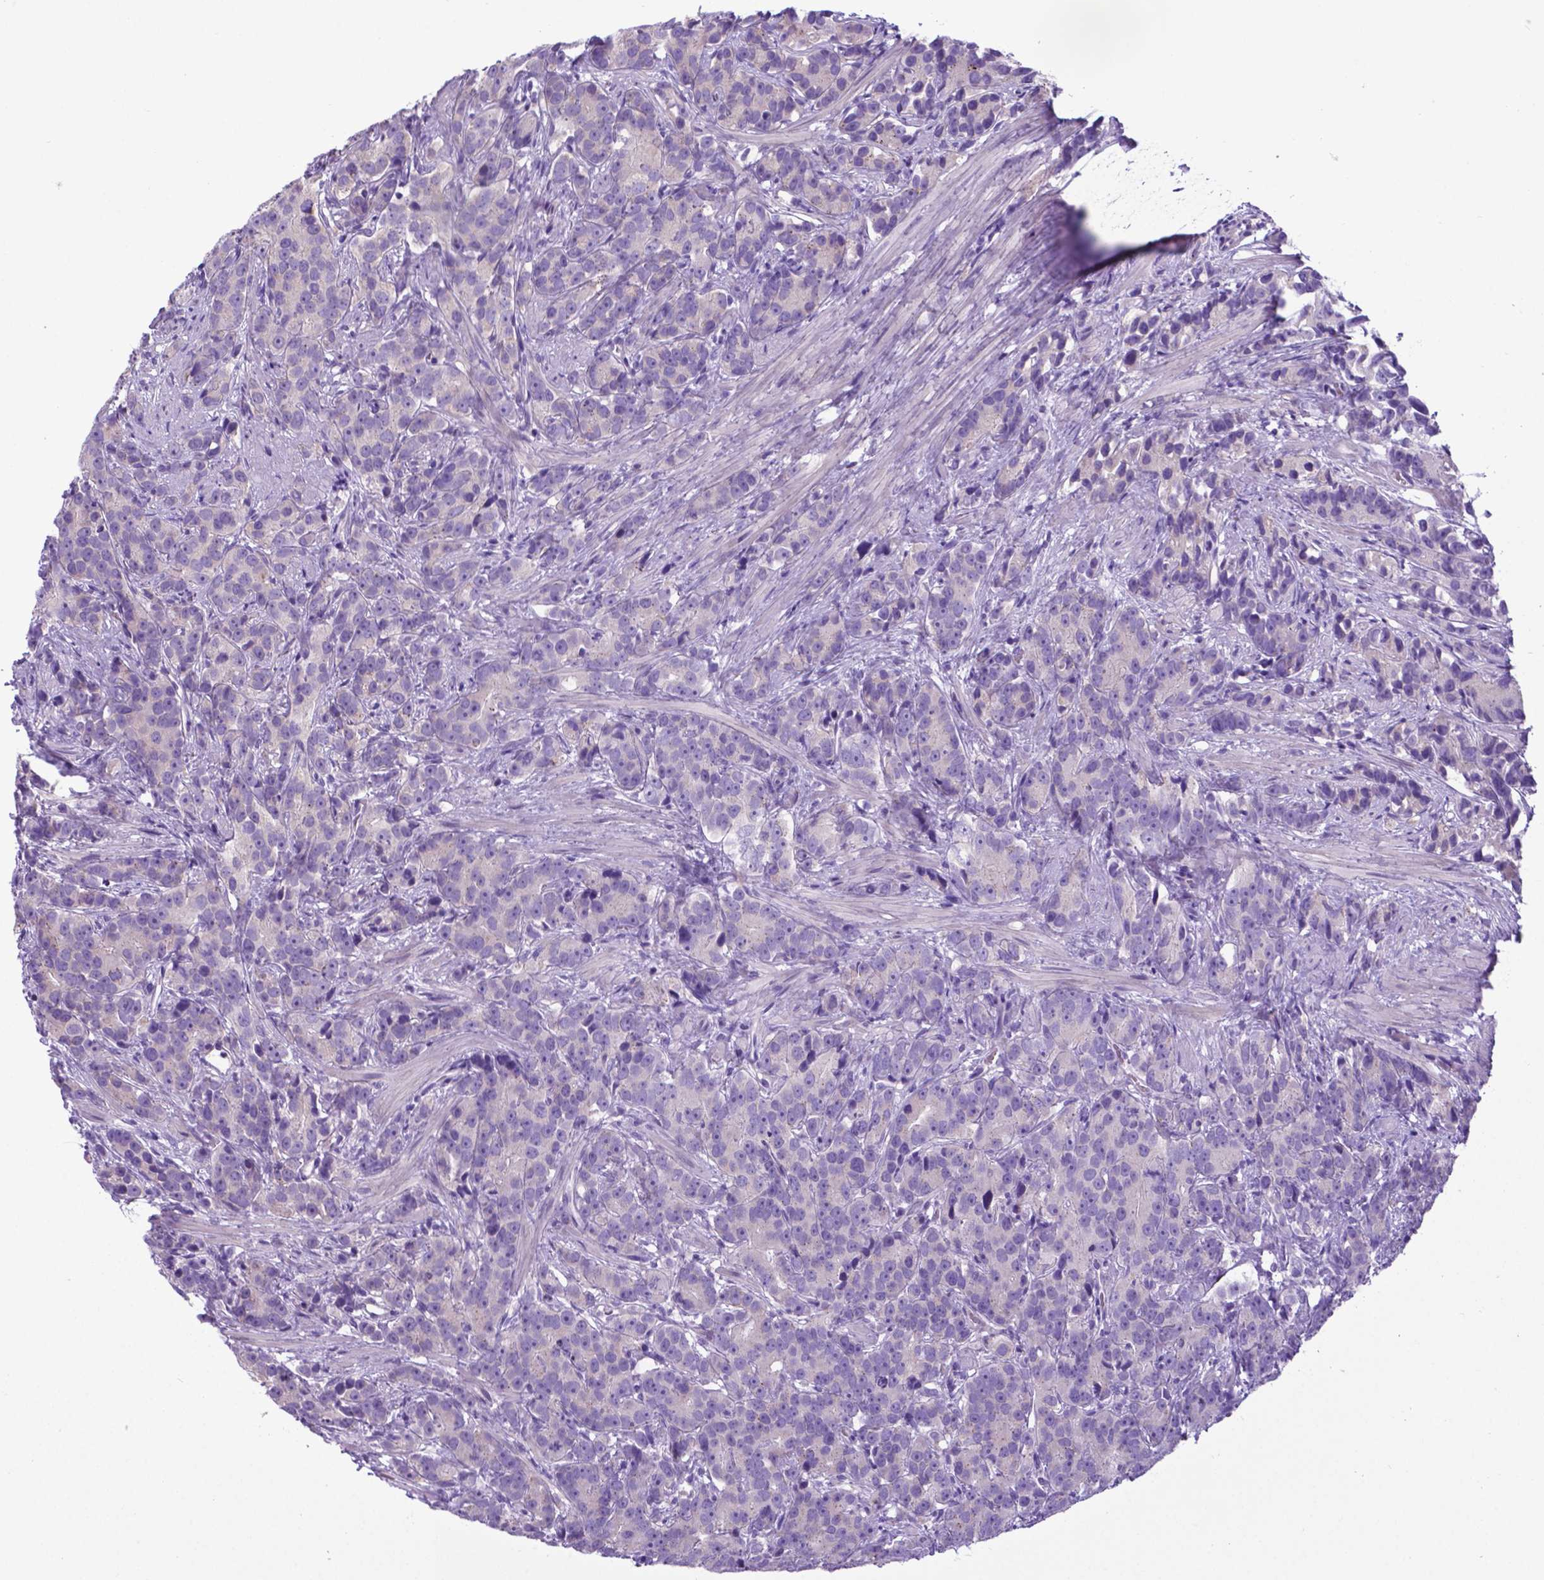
{"staining": {"intensity": "negative", "quantity": "none", "location": "none"}, "tissue": "prostate cancer", "cell_type": "Tumor cells", "image_type": "cancer", "snomed": [{"axis": "morphology", "description": "Adenocarcinoma, High grade"}, {"axis": "topography", "description": "Prostate"}], "caption": "This micrograph is of prostate cancer stained with IHC to label a protein in brown with the nuclei are counter-stained blue. There is no staining in tumor cells. (Immunohistochemistry (ihc), brightfield microscopy, high magnification).", "gene": "ADRA2B", "patient": {"sex": "male", "age": 90}}